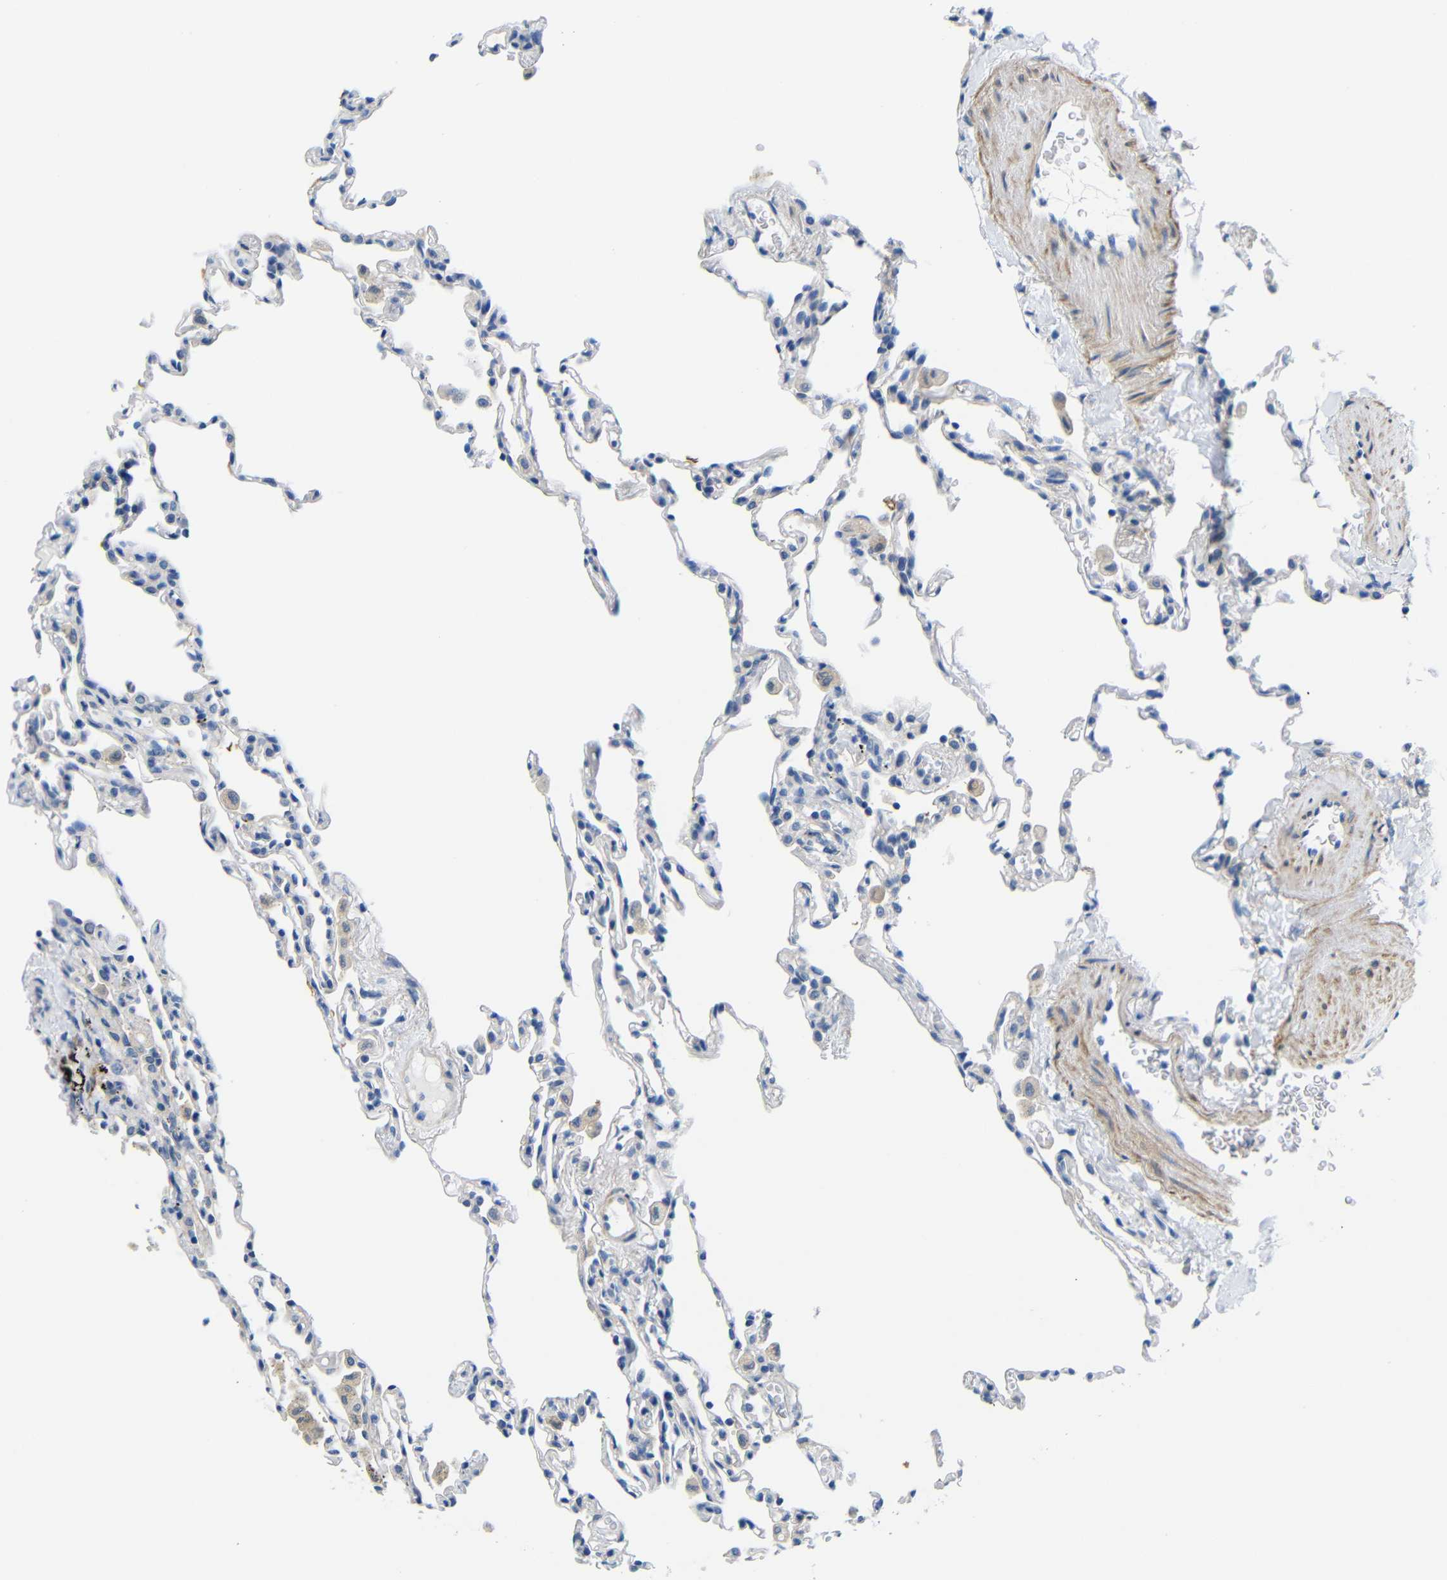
{"staining": {"intensity": "weak", "quantity": "<25%", "location": "cytoplasmic/membranous"}, "tissue": "lung", "cell_type": "Alveolar cells", "image_type": "normal", "snomed": [{"axis": "morphology", "description": "Normal tissue, NOS"}, {"axis": "topography", "description": "Lung"}], "caption": "IHC photomicrograph of normal human lung stained for a protein (brown), which exhibits no expression in alveolar cells.", "gene": "NEGR1", "patient": {"sex": "male", "age": 59}}